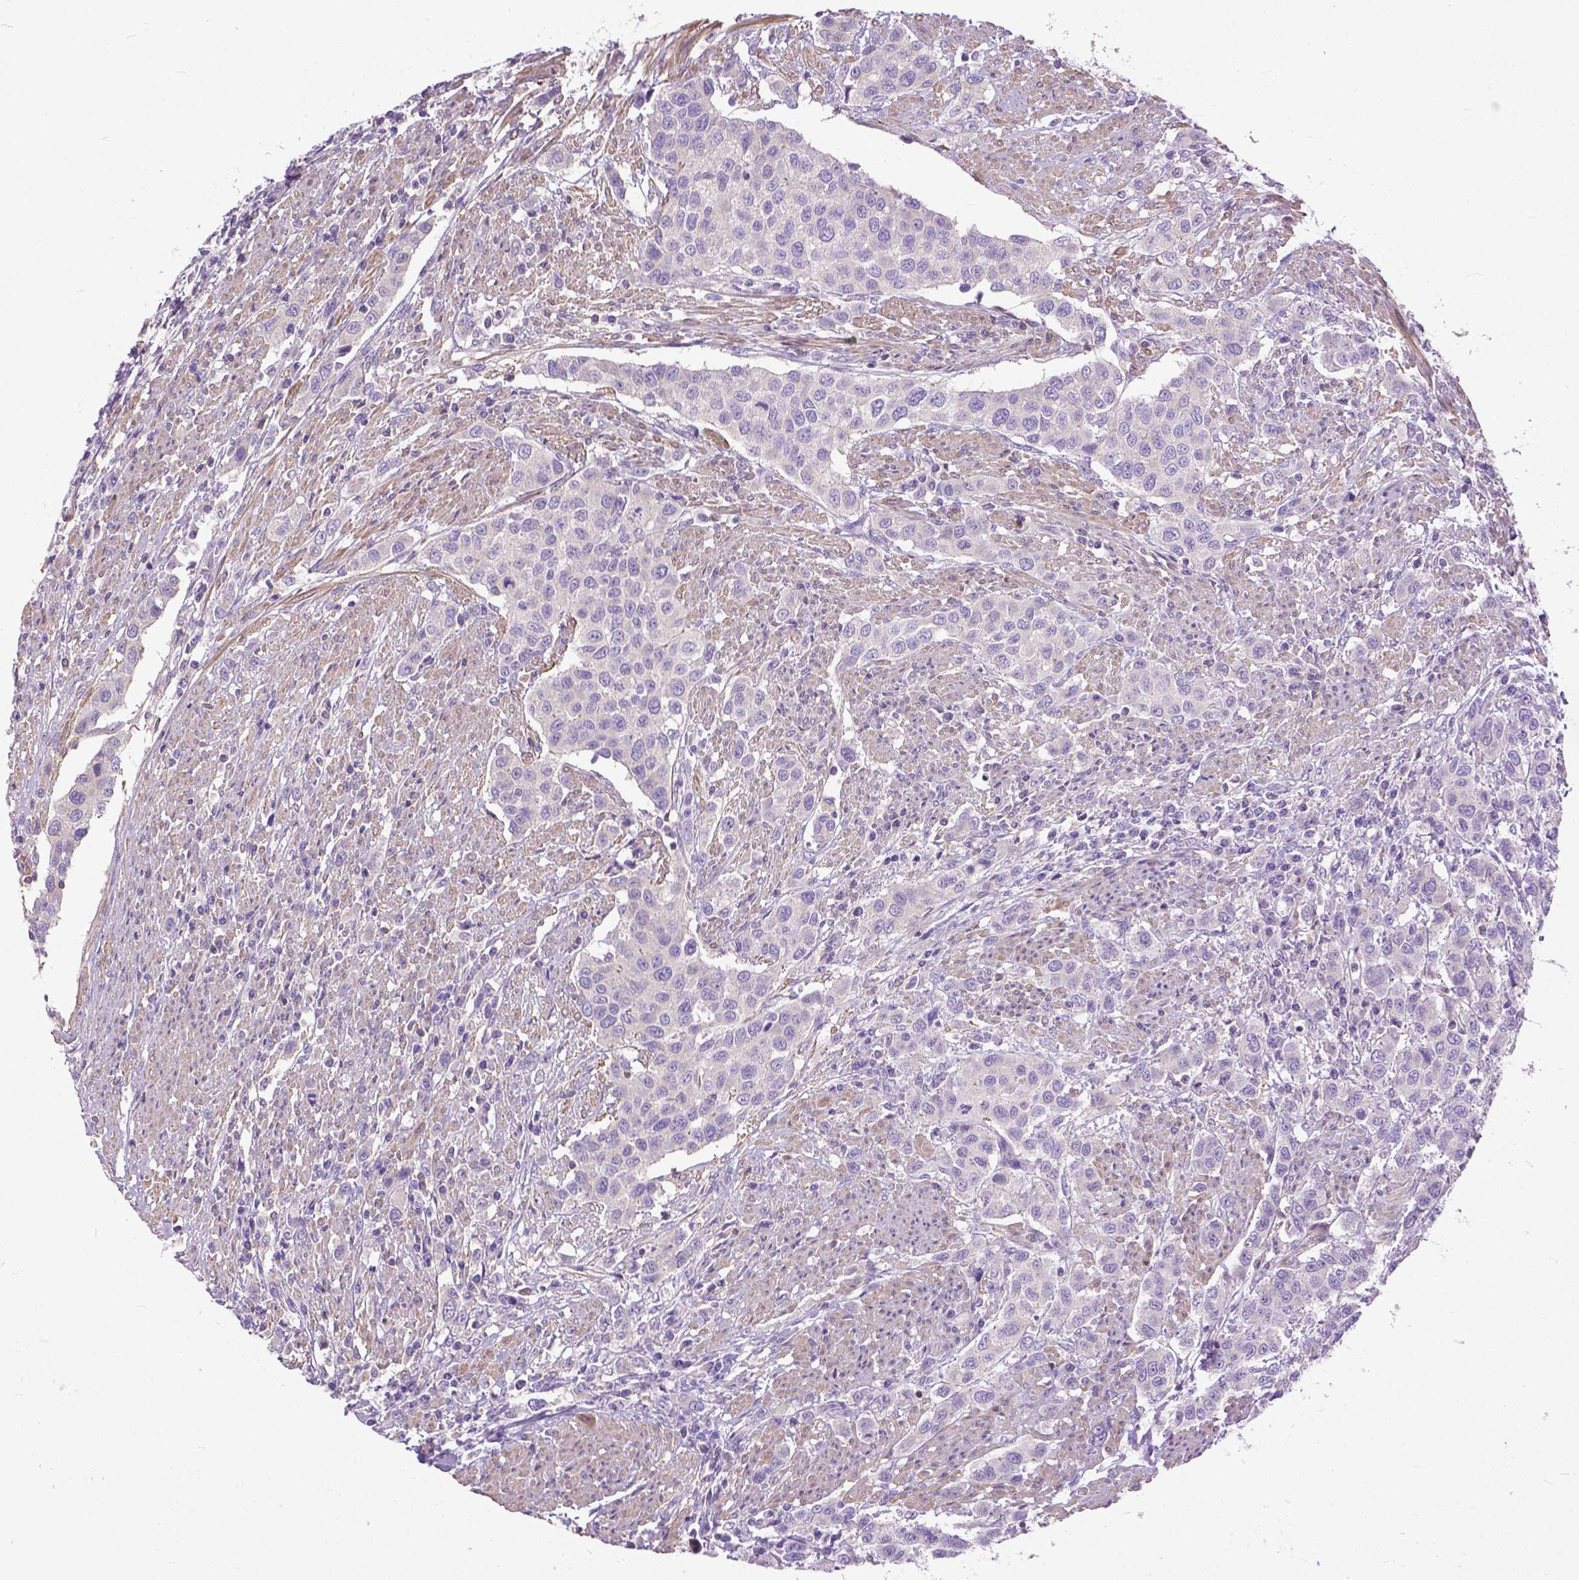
{"staining": {"intensity": "negative", "quantity": "none", "location": "none"}, "tissue": "urothelial cancer", "cell_type": "Tumor cells", "image_type": "cancer", "snomed": [{"axis": "morphology", "description": "Urothelial carcinoma, High grade"}, {"axis": "topography", "description": "Urinary bladder"}], "caption": "IHC micrograph of neoplastic tissue: high-grade urothelial carcinoma stained with DAB (3,3'-diaminobenzidine) shows no significant protein staining in tumor cells.", "gene": "BANF2", "patient": {"sex": "female", "age": 58}}